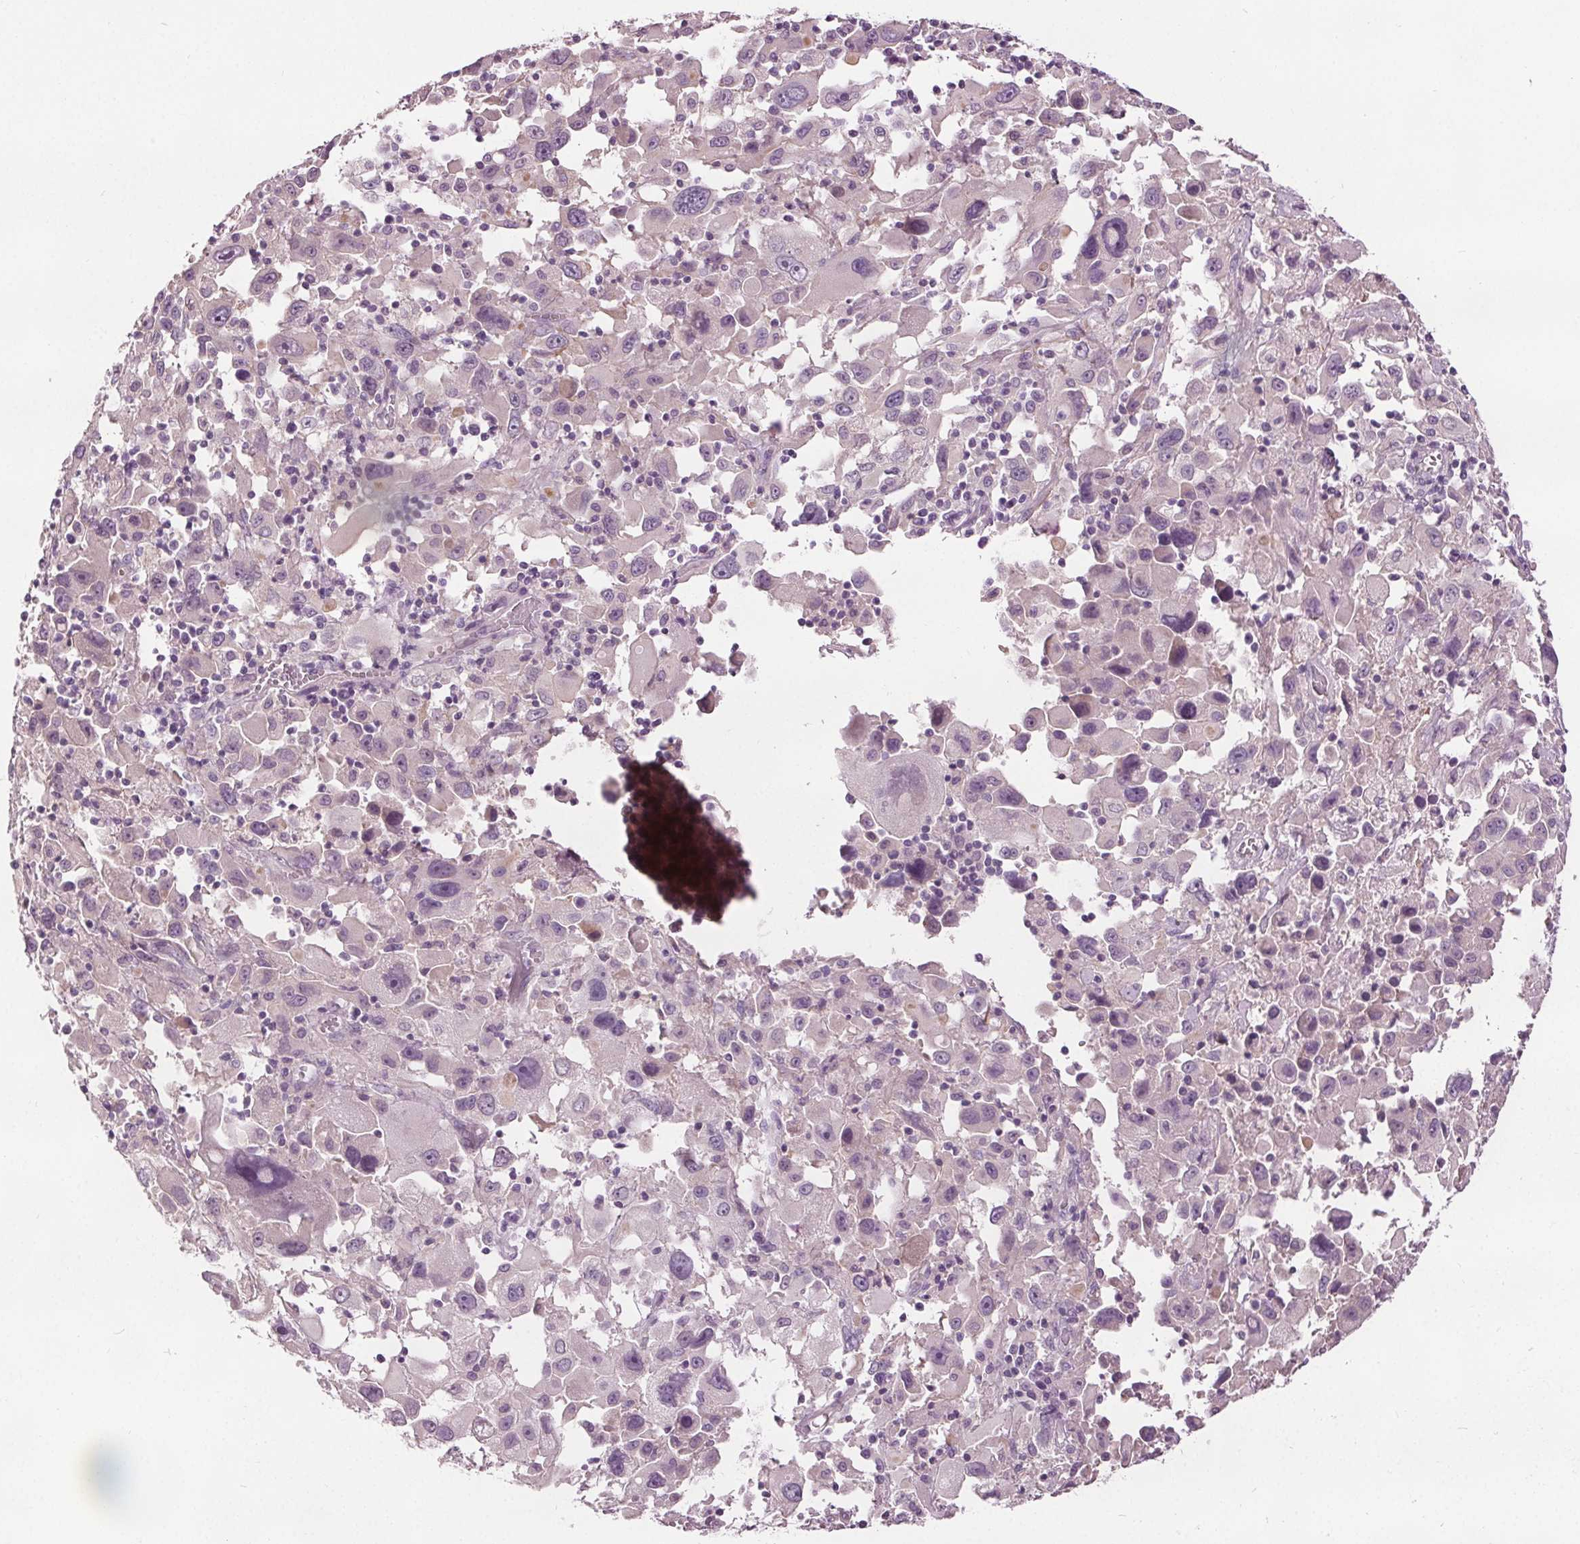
{"staining": {"intensity": "negative", "quantity": "none", "location": "none"}, "tissue": "melanoma", "cell_type": "Tumor cells", "image_type": "cancer", "snomed": [{"axis": "morphology", "description": "Malignant melanoma, Metastatic site"}, {"axis": "topography", "description": "Soft tissue"}], "caption": "Histopathology image shows no significant protein positivity in tumor cells of malignant melanoma (metastatic site).", "gene": "RASA1", "patient": {"sex": "male", "age": 50}}